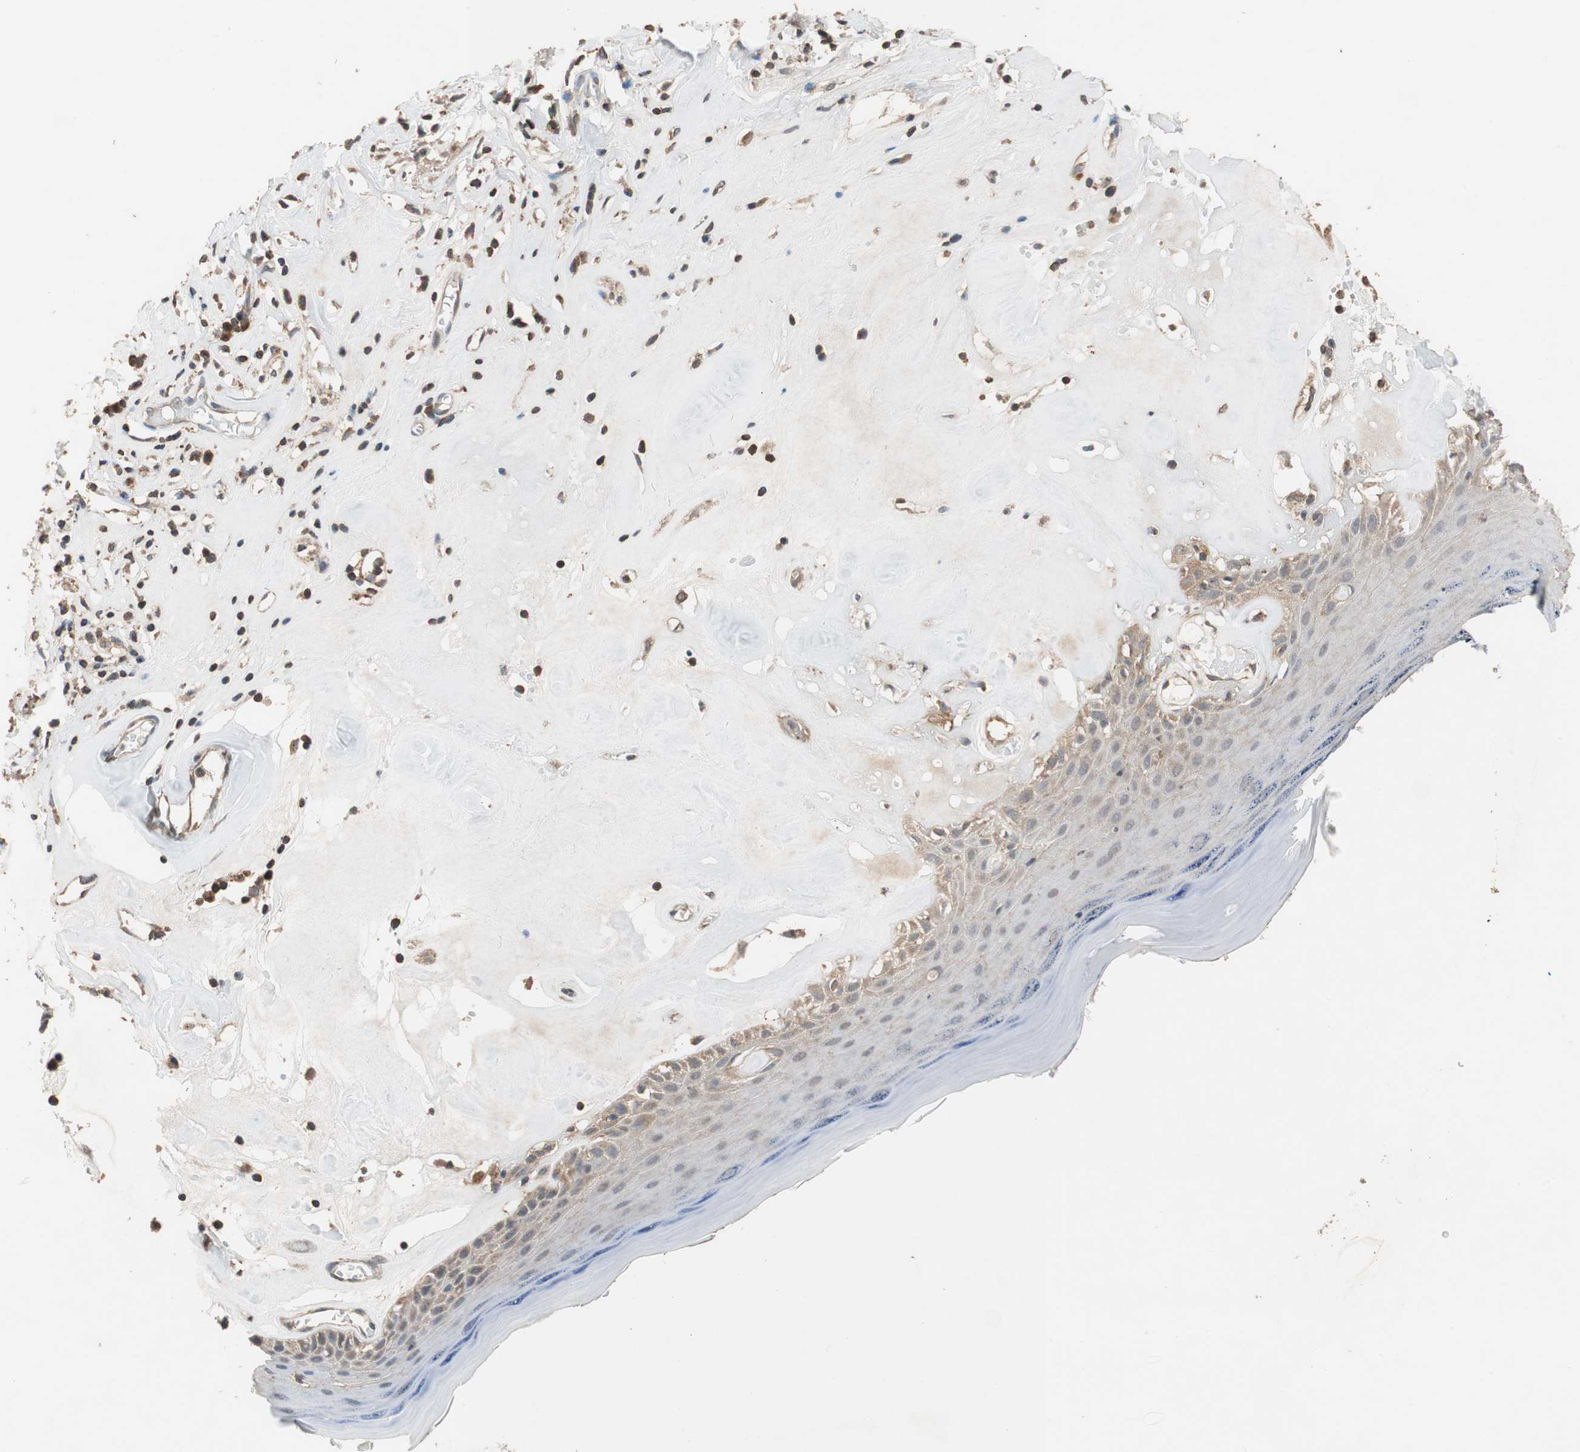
{"staining": {"intensity": "weak", "quantity": "25%-75%", "location": "cytoplasmic/membranous"}, "tissue": "skin", "cell_type": "Epidermal cells", "image_type": "normal", "snomed": [{"axis": "morphology", "description": "Normal tissue, NOS"}, {"axis": "morphology", "description": "Inflammation, NOS"}, {"axis": "topography", "description": "Vulva"}], "caption": "Immunohistochemistry (IHC) histopathology image of unremarkable human skin stained for a protein (brown), which exhibits low levels of weak cytoplasmic/membranous positivity in about 25%-75% of epidermal cells.", "gene": "MAP4K2", "patient": {"sex": "female", "age": 84}}